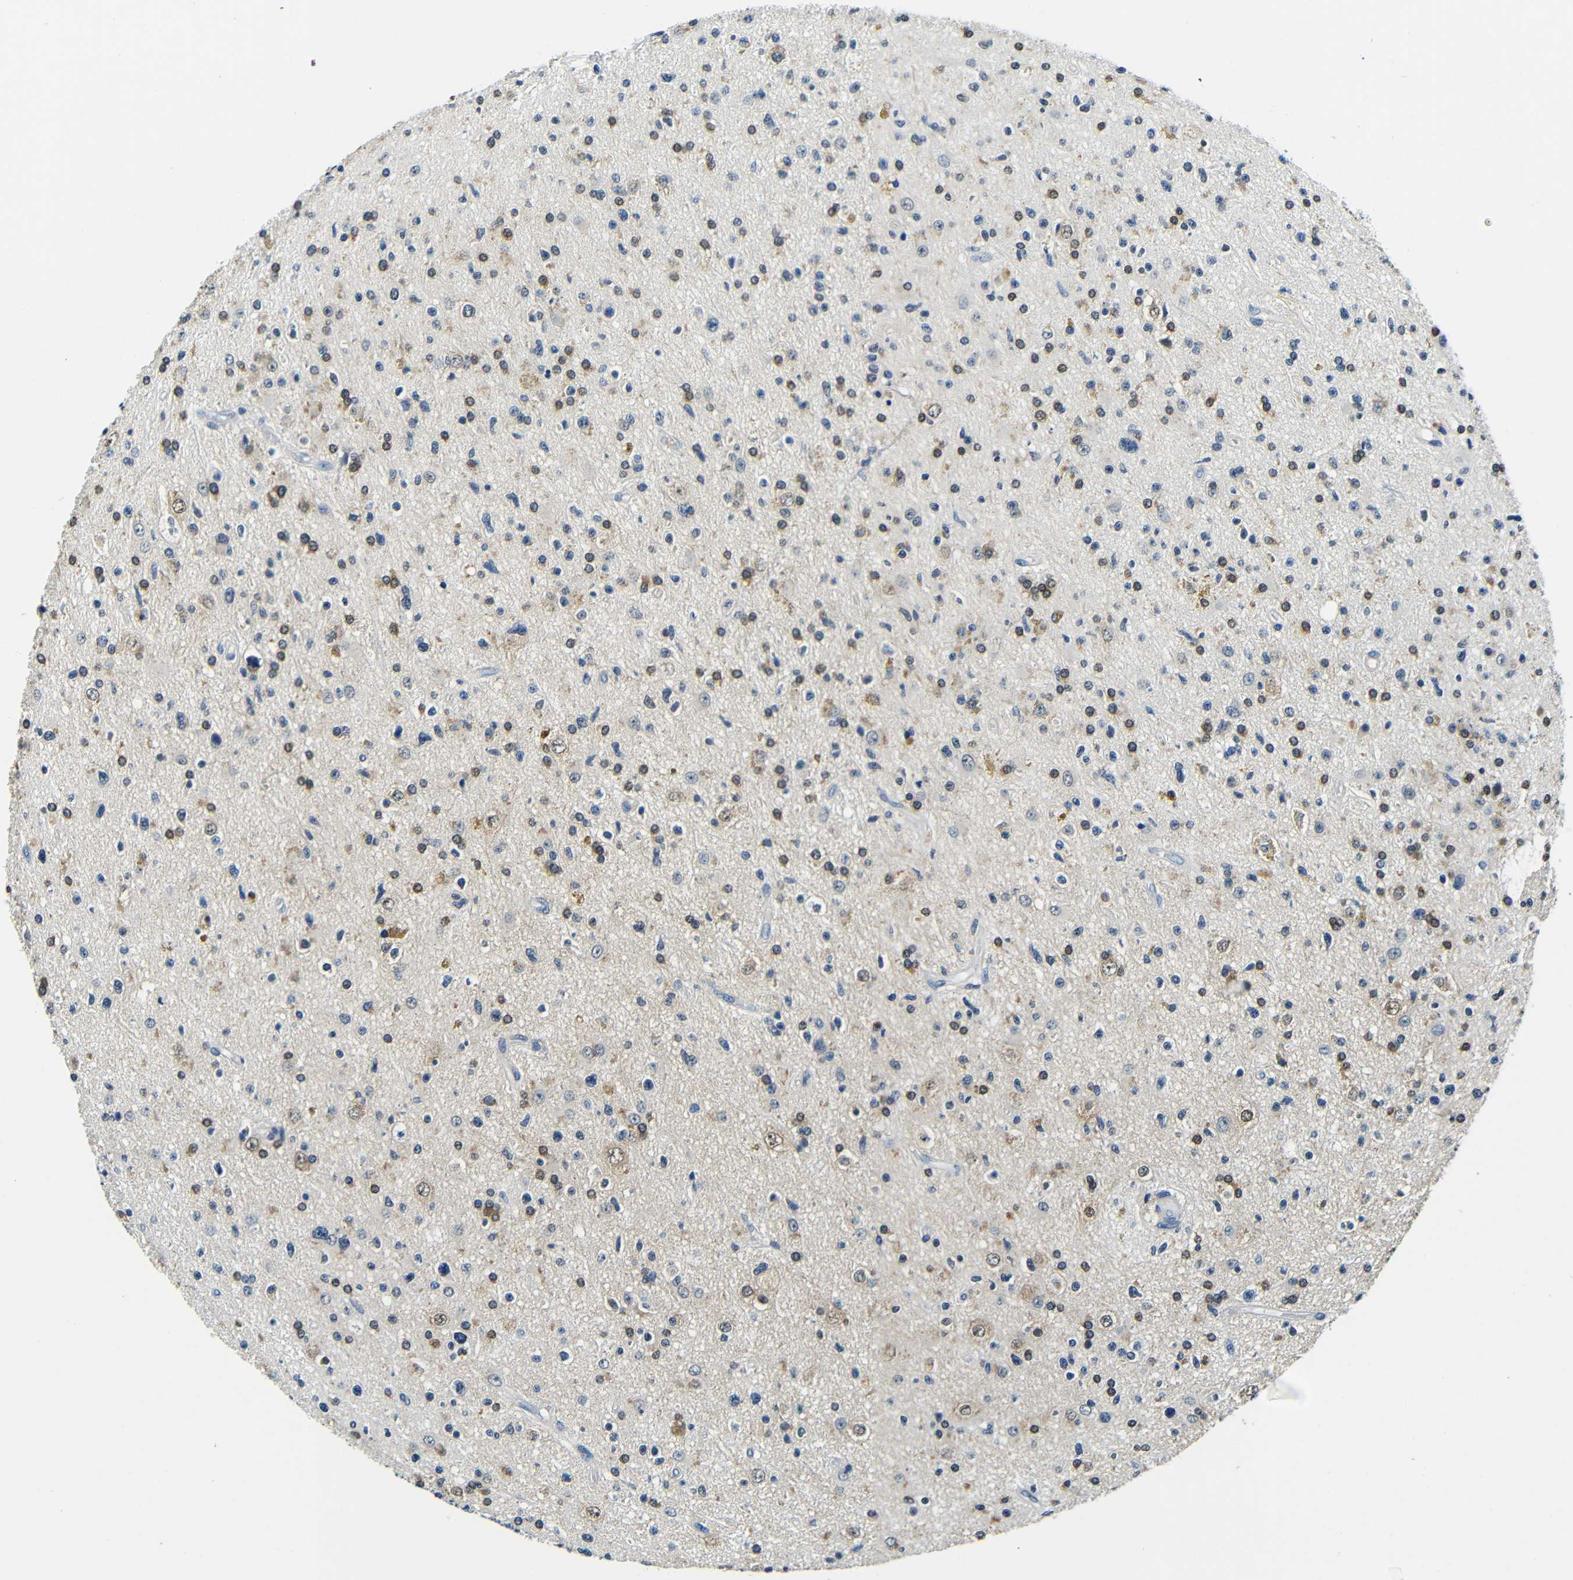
{"staining": {"intensity": "moderate", "quantity": "<25%", "location": "cytoplasmic/membranous"}, "tissue": "glioma", "cell_type": "Tumor cells", "image_type": "cancer", "snomed": [{"axis": "morphology", "description": "Glioma, malignant, High grade"}, {"axis": "topography", "description": "Brain"}], "caption": "Glioma was stained to show a protein in brown. There is low levels of moderate cytoplasmic/membranous expression in approximately <25% of tumor cells.", "gene": "ADAP1", "patient": {"sex": "male", "age": 33}}